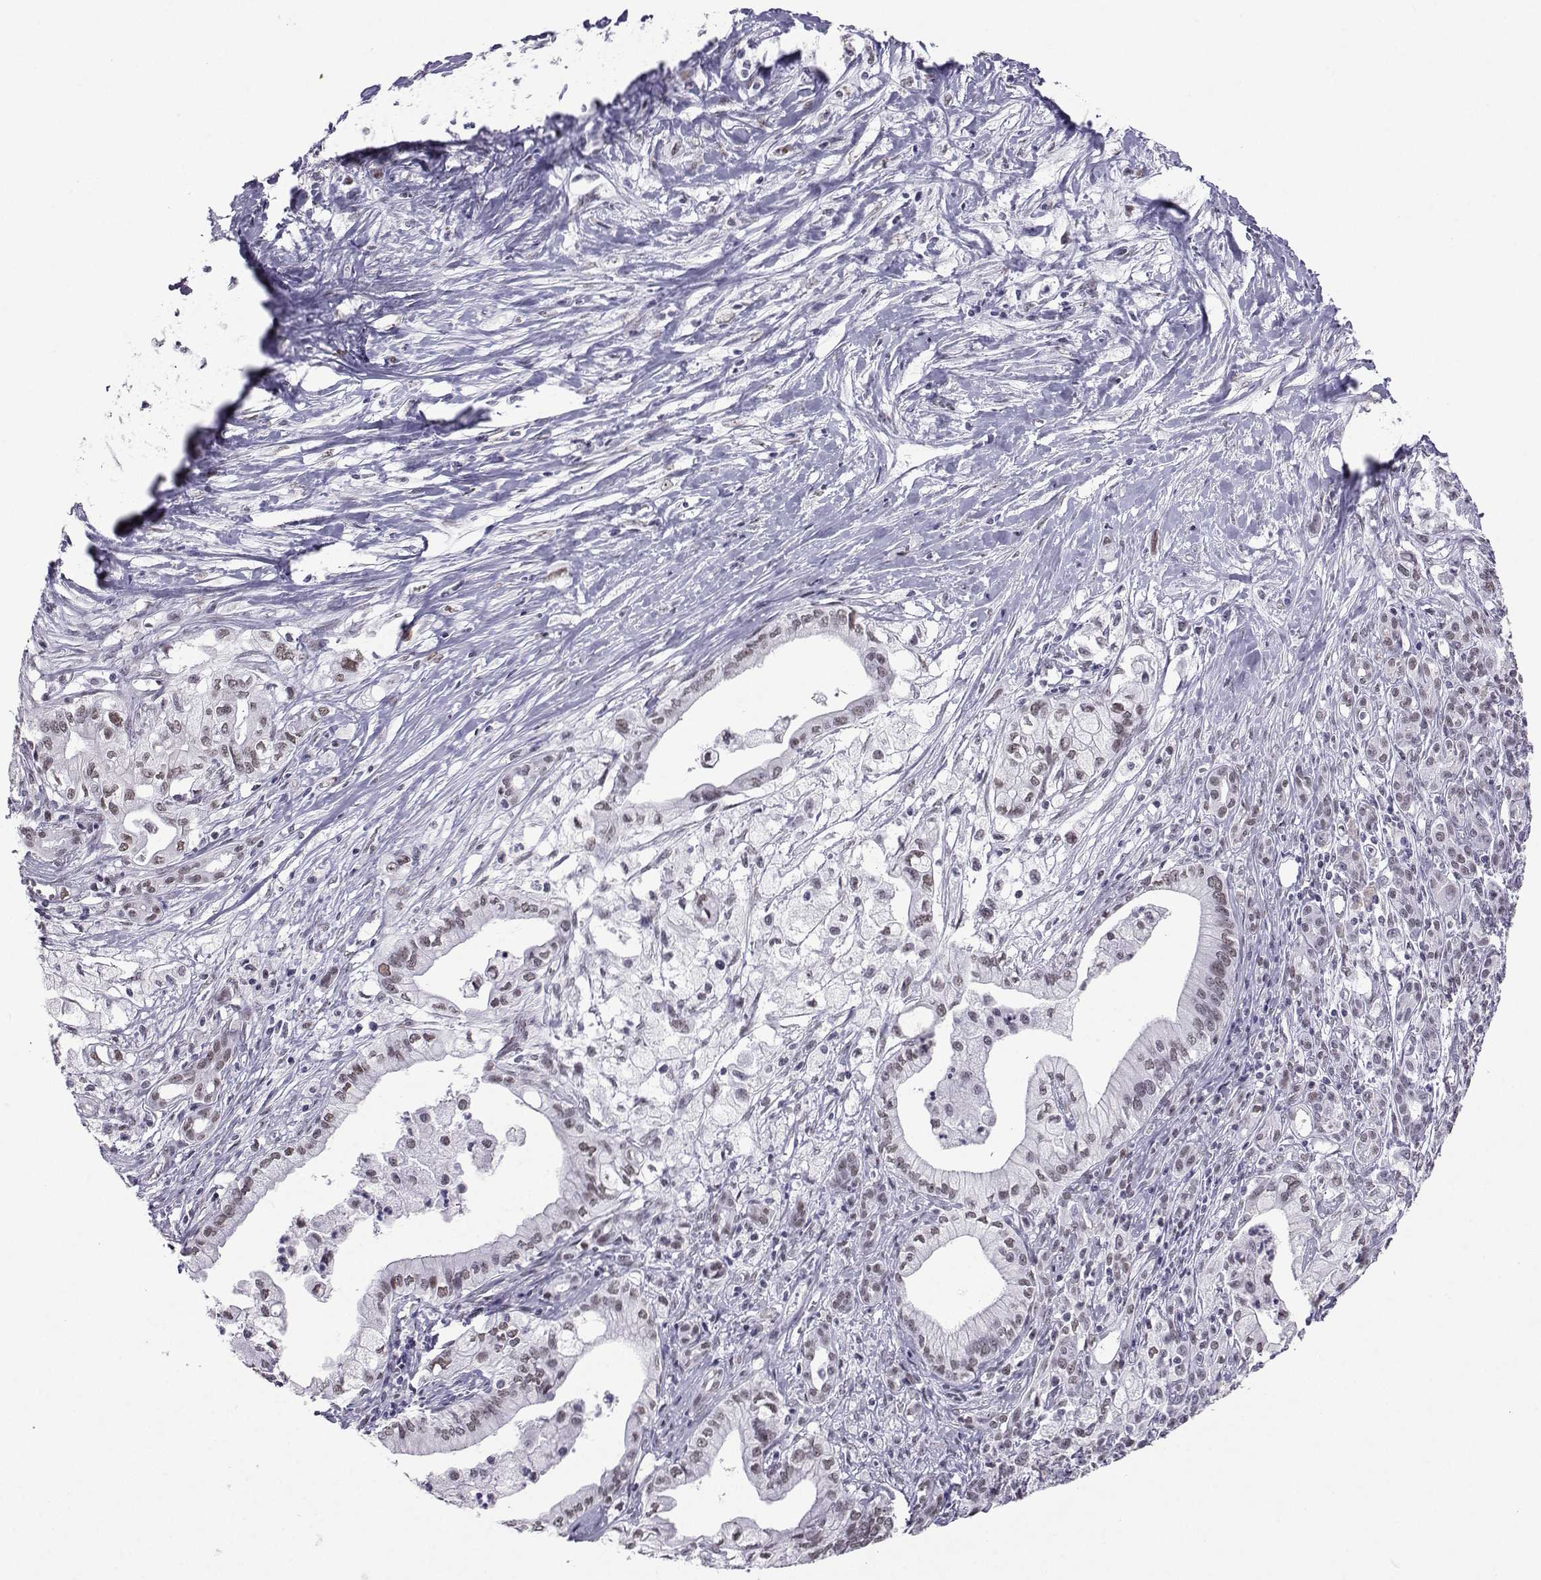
{"staining": {"intensity": "weak", "quantity": "25%-75%", "location": "nuclear"}, "tissue": "pancreatic cancer", "cell_type": "Tumor cells", "image_type": "cancer", "snomed": [{"axis": "morphology", "description": "Adenocarcinoma, NOS"}, {"axis": "topography", "description": "Pancreas"}], "caption": "An immunohistochemistry (IHC) image of tumor tissue is shown. Protein staining in brown labels weak nuclear positivity in pancreatic cancer within tumor cells.", "gene": "LORICRIN", "patient": {"sex": "male", "age": 71}}